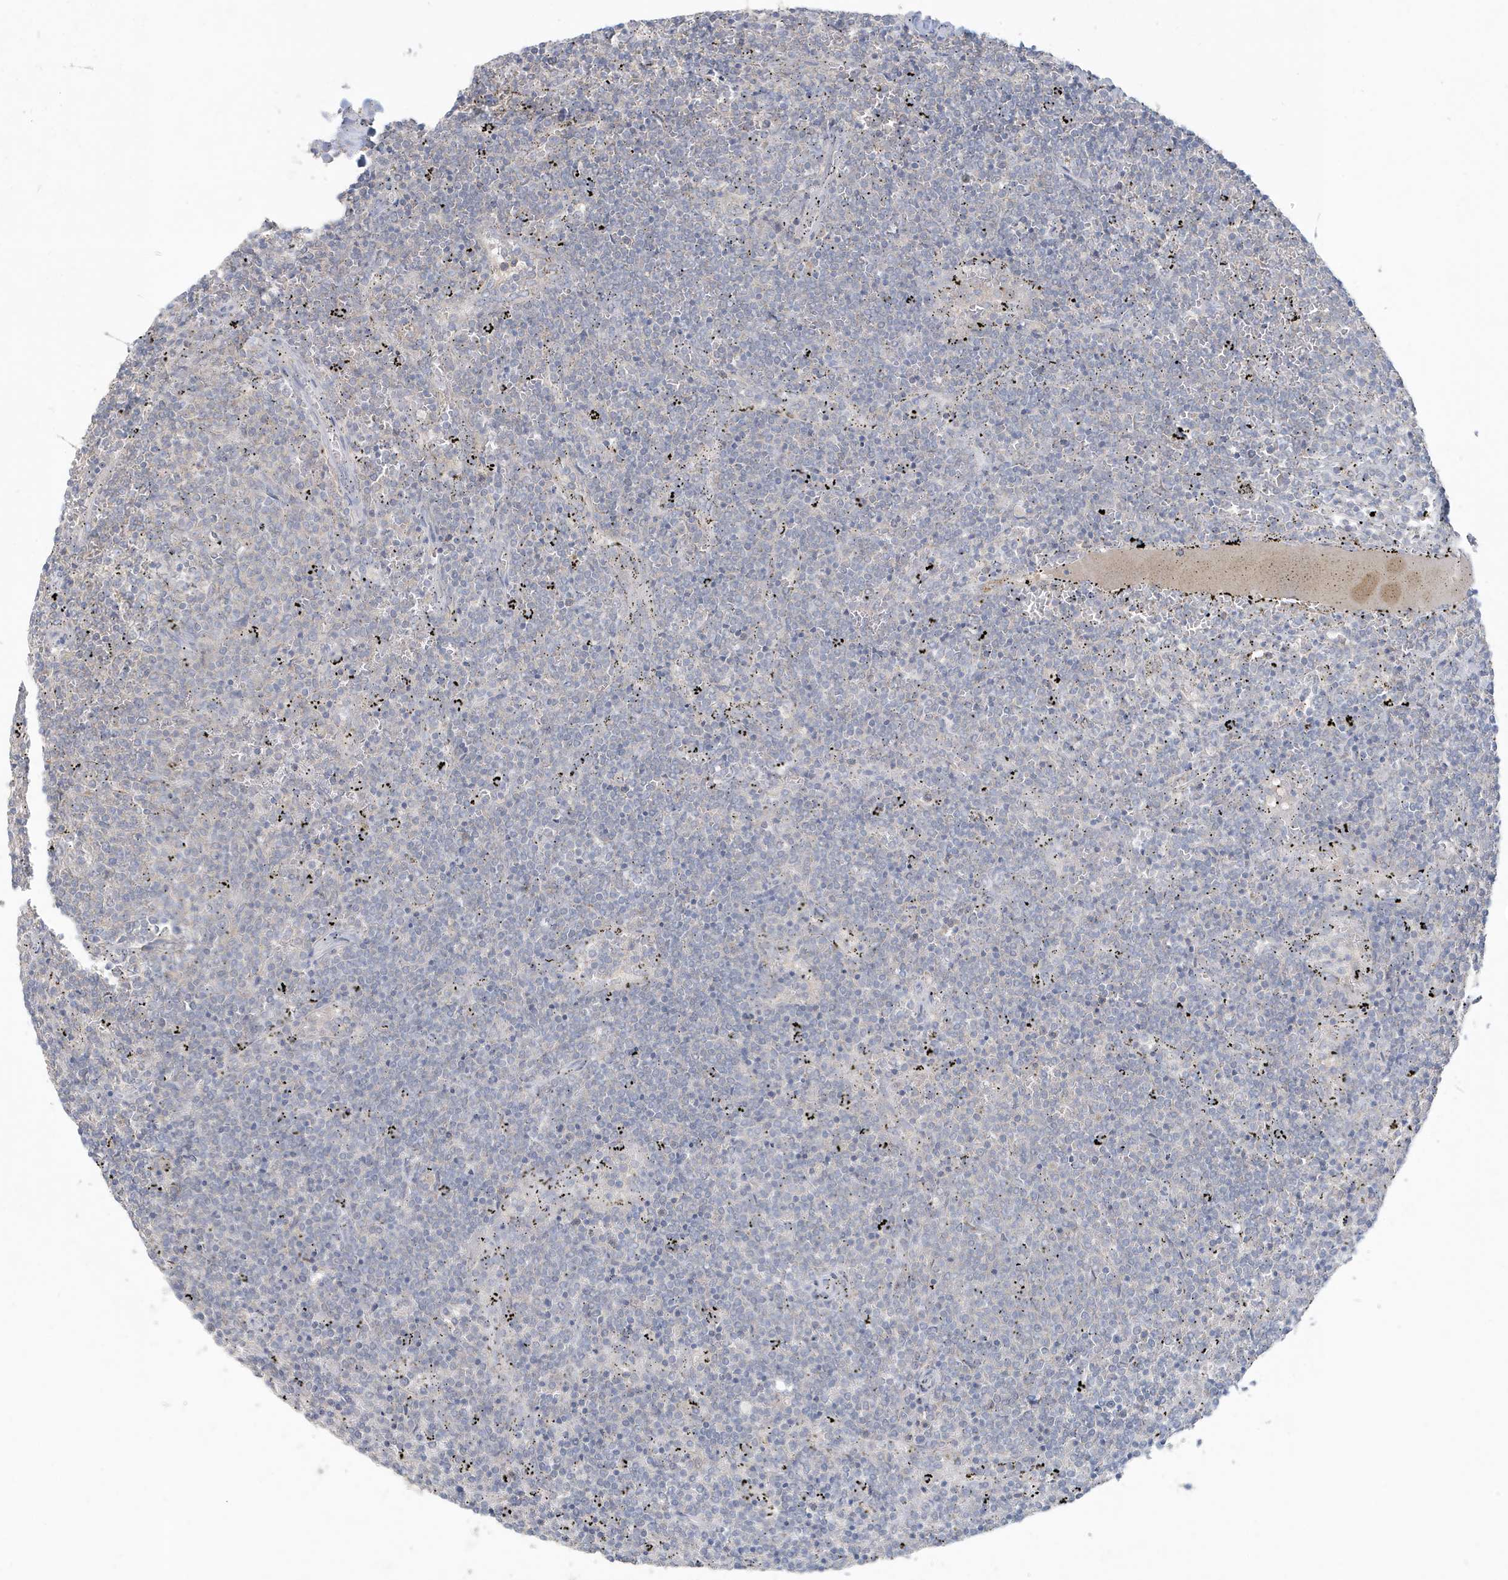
{"staining": {"intensity": "negative", "quantity": "none", "location": "none"}, "tissue": "lymphoma", "cell_type": "Tumor cells", "image_type": "cancer", "snomed": [{"axis": "morphology", "description": "Malignant lymphoma, non-Hodgkin's type, Low grade"}, {"axis": "topography", "description": "Spleen"}], "caption": "A high-resolution photomicrograph shows immunohistochemistry staining of malignant lymphoma, non-Hodgkin's type (low-grade), which reveals no significant staining in tumor cells. (Immunohistochemistry, brightfield microscopy, high magnification).", "gene": "C1RL", "patient": {"sex": "female", "age": 50}}